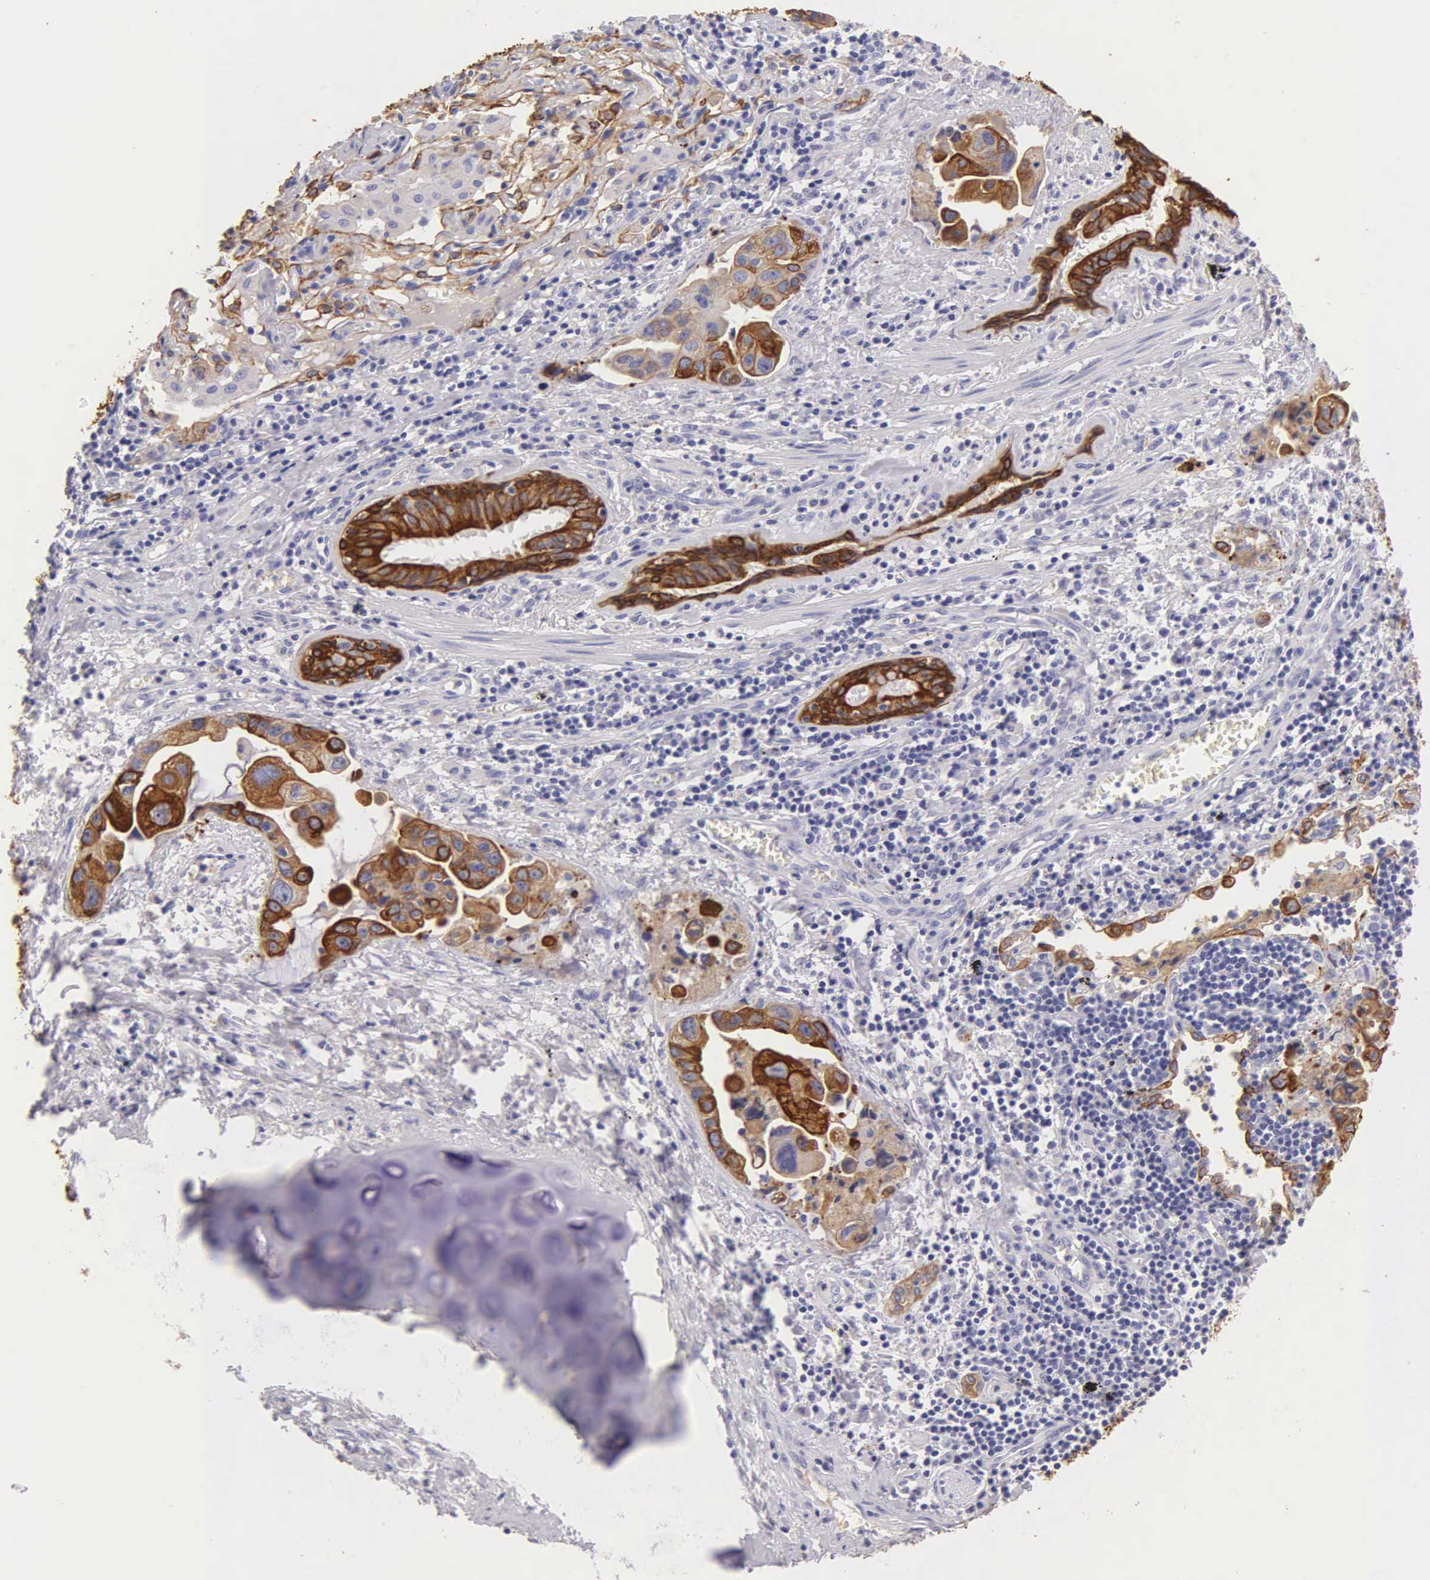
{"staining": {"intensity": "moderate", "quantity": "25%-75%", "location": "cytoplasmic/membranous"}, "tissue": "lung cancer", "cell_type": "Tumor cells", "image_type": "cancer", "snomed": [{"axis": "morphology", "description": "Adenocarcinoma, NOS"}, {"axis": "topography", "description": "Lung"}], "caption": "Tumor cells demonstrate moderate cytoplasmic/membranous expression in approximately 25%-75% of cells in adenocarcinoma (lung). (DAB (3,3'-diaminobenzidine) = brown stain, brightfield microscopy at high magnification).", "gene": "KRT17", "patient": {"sex": "male", "age": 64}}